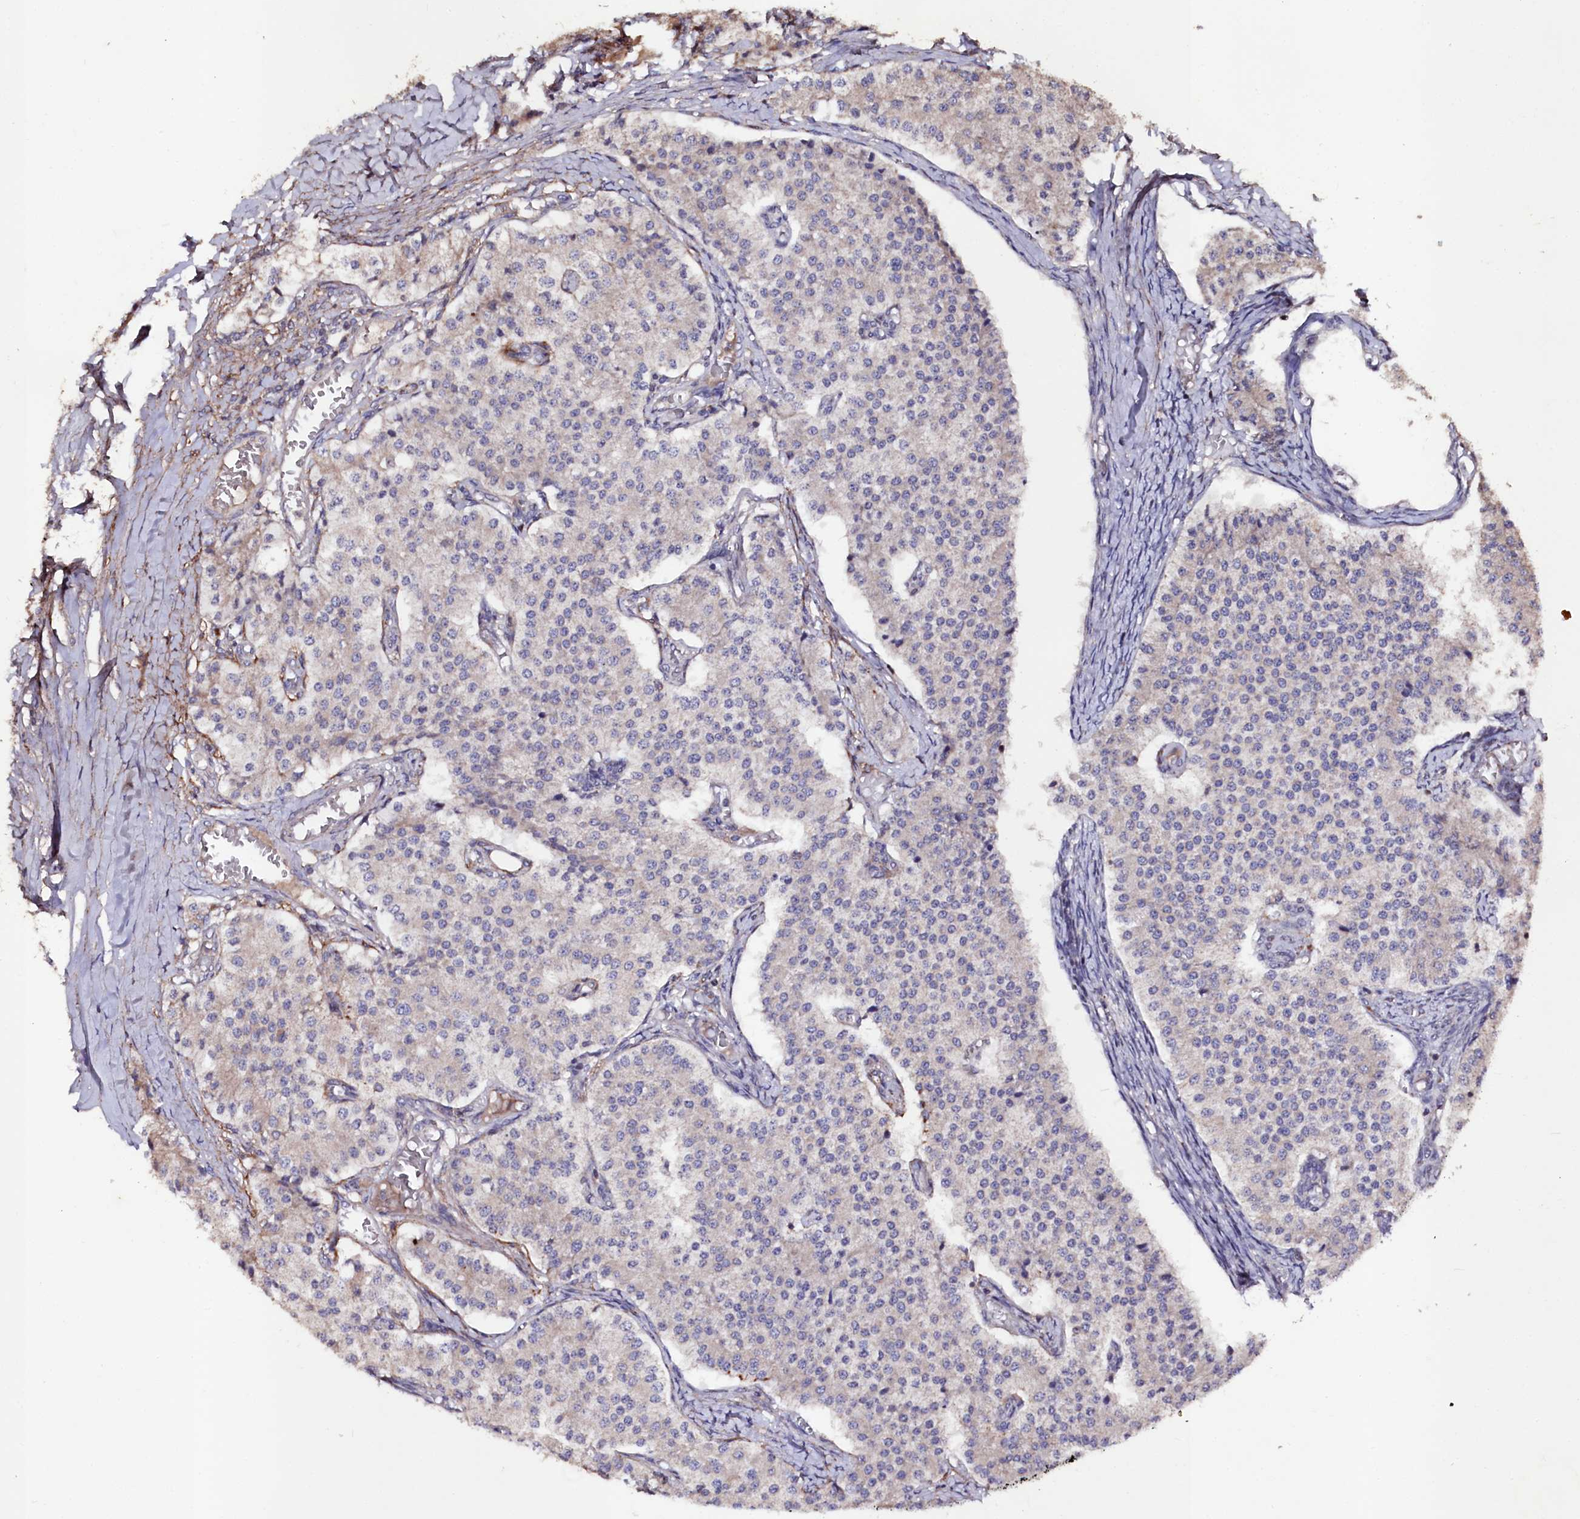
{"staining": {"intensity": "negative", "quantity": "none", "location": "none"}, "tissue": "carcinoid", "cell_type": "Tumor cells", "image_type": "cancer", "snomed": [{"axis": "morphology", "description": "Carcinoid, malignant, NOS"}, {"axis": "topography", "description": "Colon"}], "caption": "Immunohistochemistry (IHC) micrograph of human carcinoid stained for a protein (brown), which reveals no expression in tumor cells. Brightfield microscopy of immunohistochemistry (IHC) stained with DAB (brown) and hematoxylin (blue), captured at high magnification.", "gene": "MYO1H", "patient": {"sex": "female", "age": 52}}